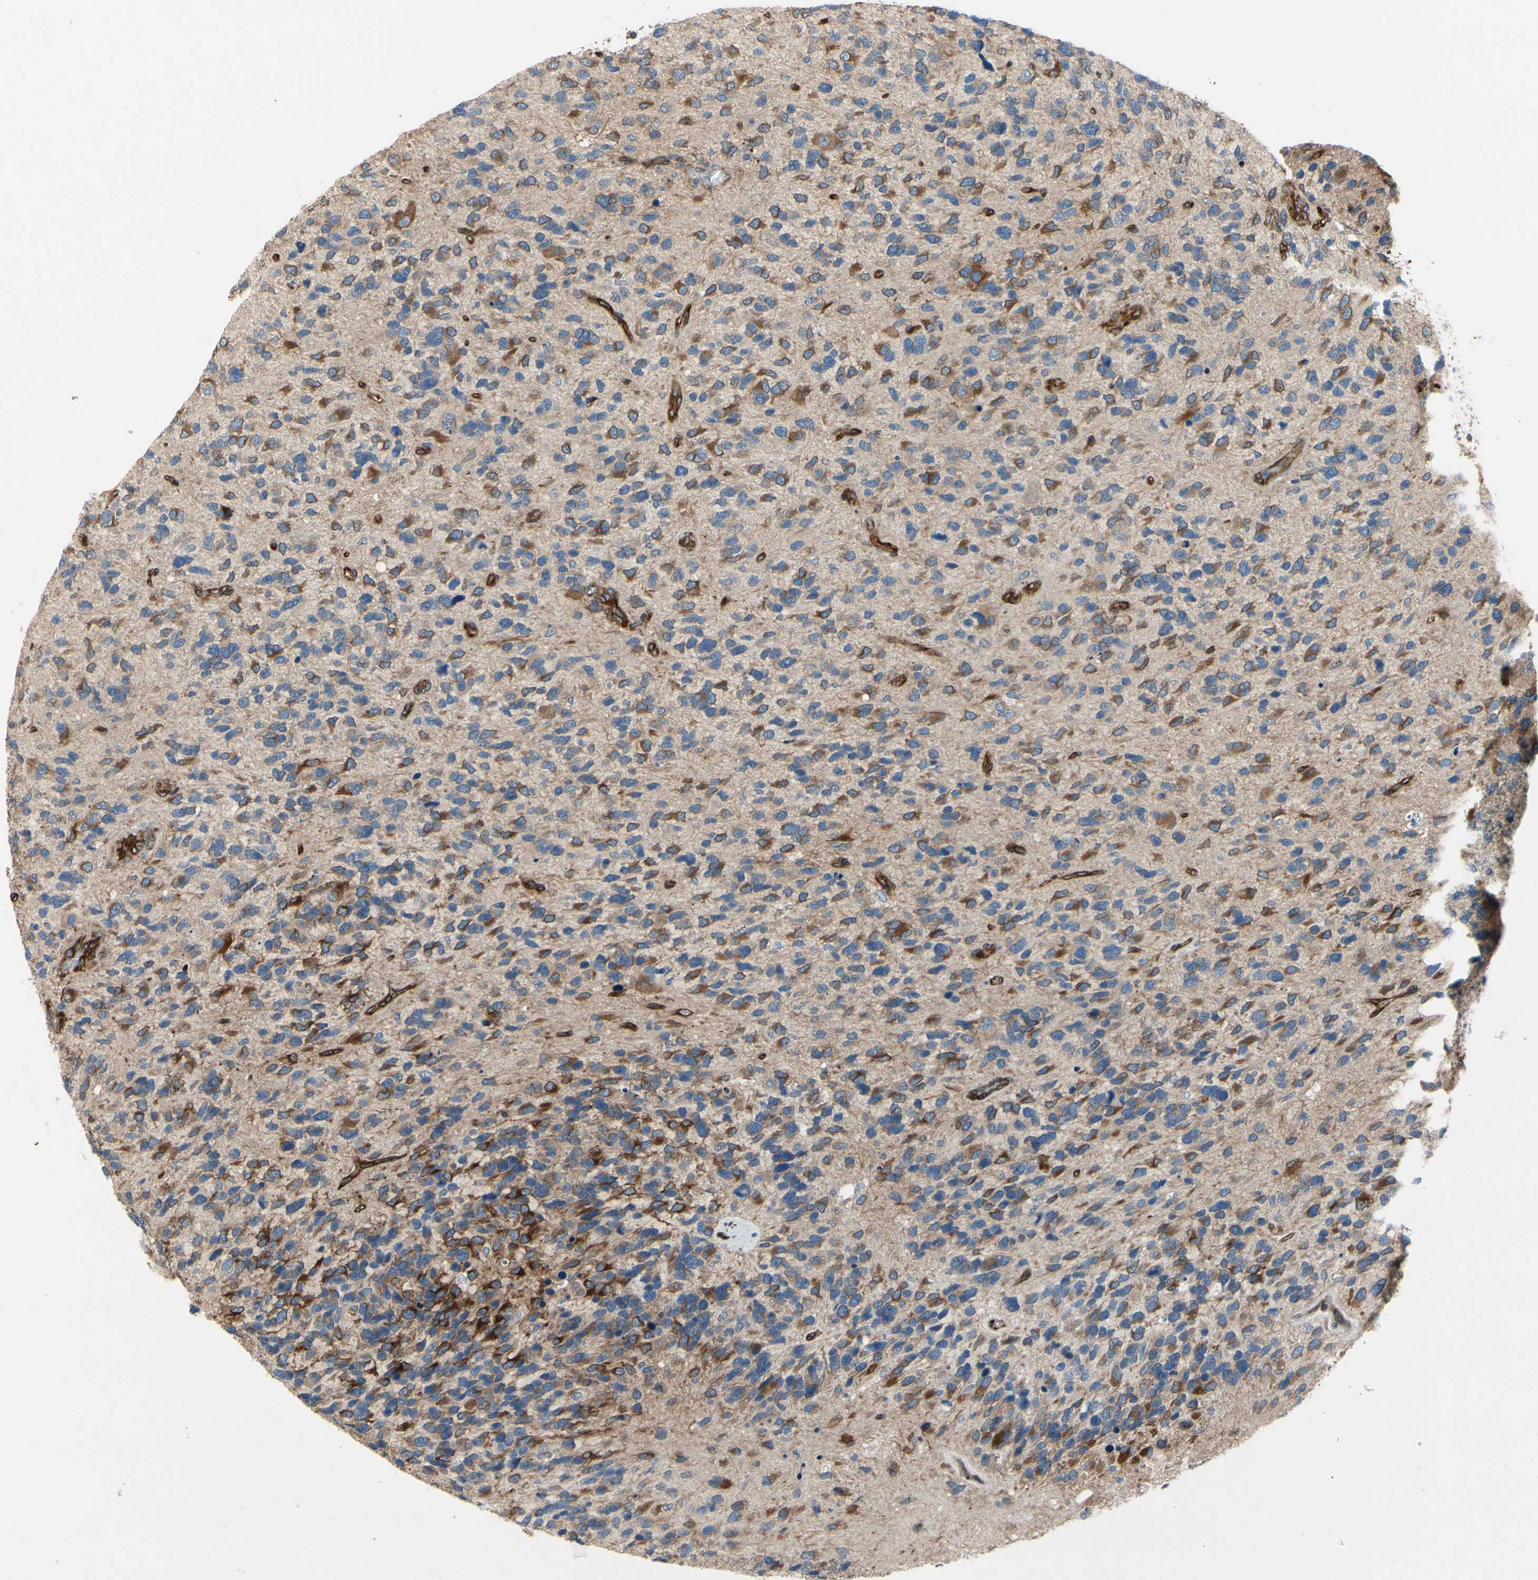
{"staining": {"intensity": "strong", "quantity": "<25%", "location": "cytoplasmic/membranous"}, "tissue": "glioma", "cell_type": "Tumor cells", "image_type": "cancer", "snomed": [{"axis": "morphology", "description": "Glioma, malignant, High grade"}, {"axis": "topography", "description": "Brain"}], "caption": "The micrograph reveals staining of malignant glioma (high-grade), revealing strong cytoplasmic/membranous protein positivity (brown color) within tumor cells. Immunohistochemistry stains the protein of interest in brown and the nuclei are stained blue.", "gene": "PRXL2A", "patient": {"sex": "female", "age": 58}}